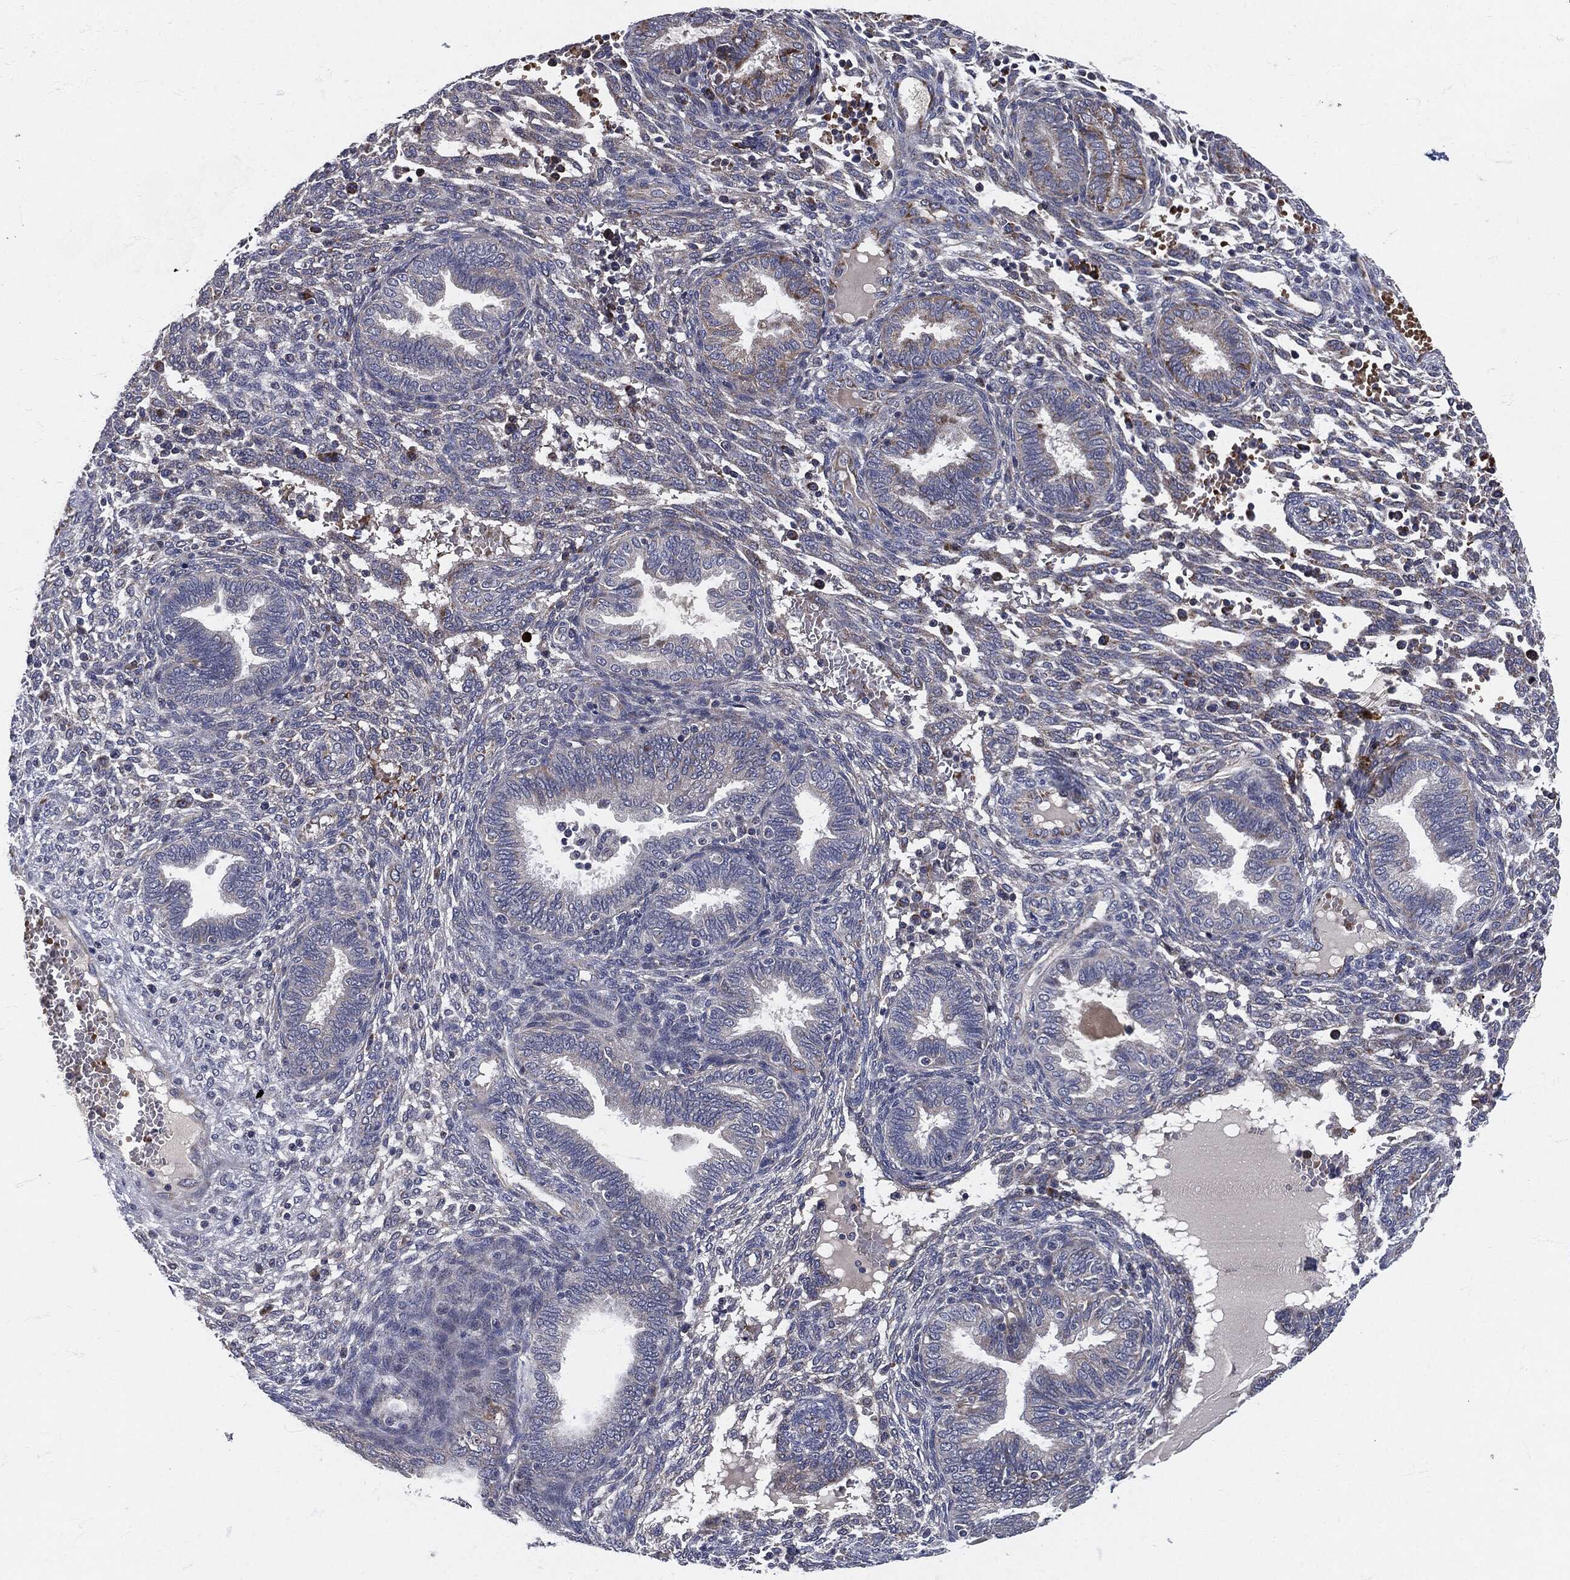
{"staining": {"intensity": "negative", "quantity": "none", "location": "none"}, "tissue": "endometrium", "cell_type": "Cells in endometrial stroma", "image_type": "normal", "snomed": [{"axis": "morphology", "description": "Normal tissue, NOS"}, {"axis": "topography", "description": "Endometrium"}], "caption": "High power microscopy image of an immunohistochemistry histopathology image of unremarkable endometrium, revealing no significant expression in cells in endometrial stroma.", "gene": "SIGLEC9", "patient": {"sex": "female", "age": 42}}